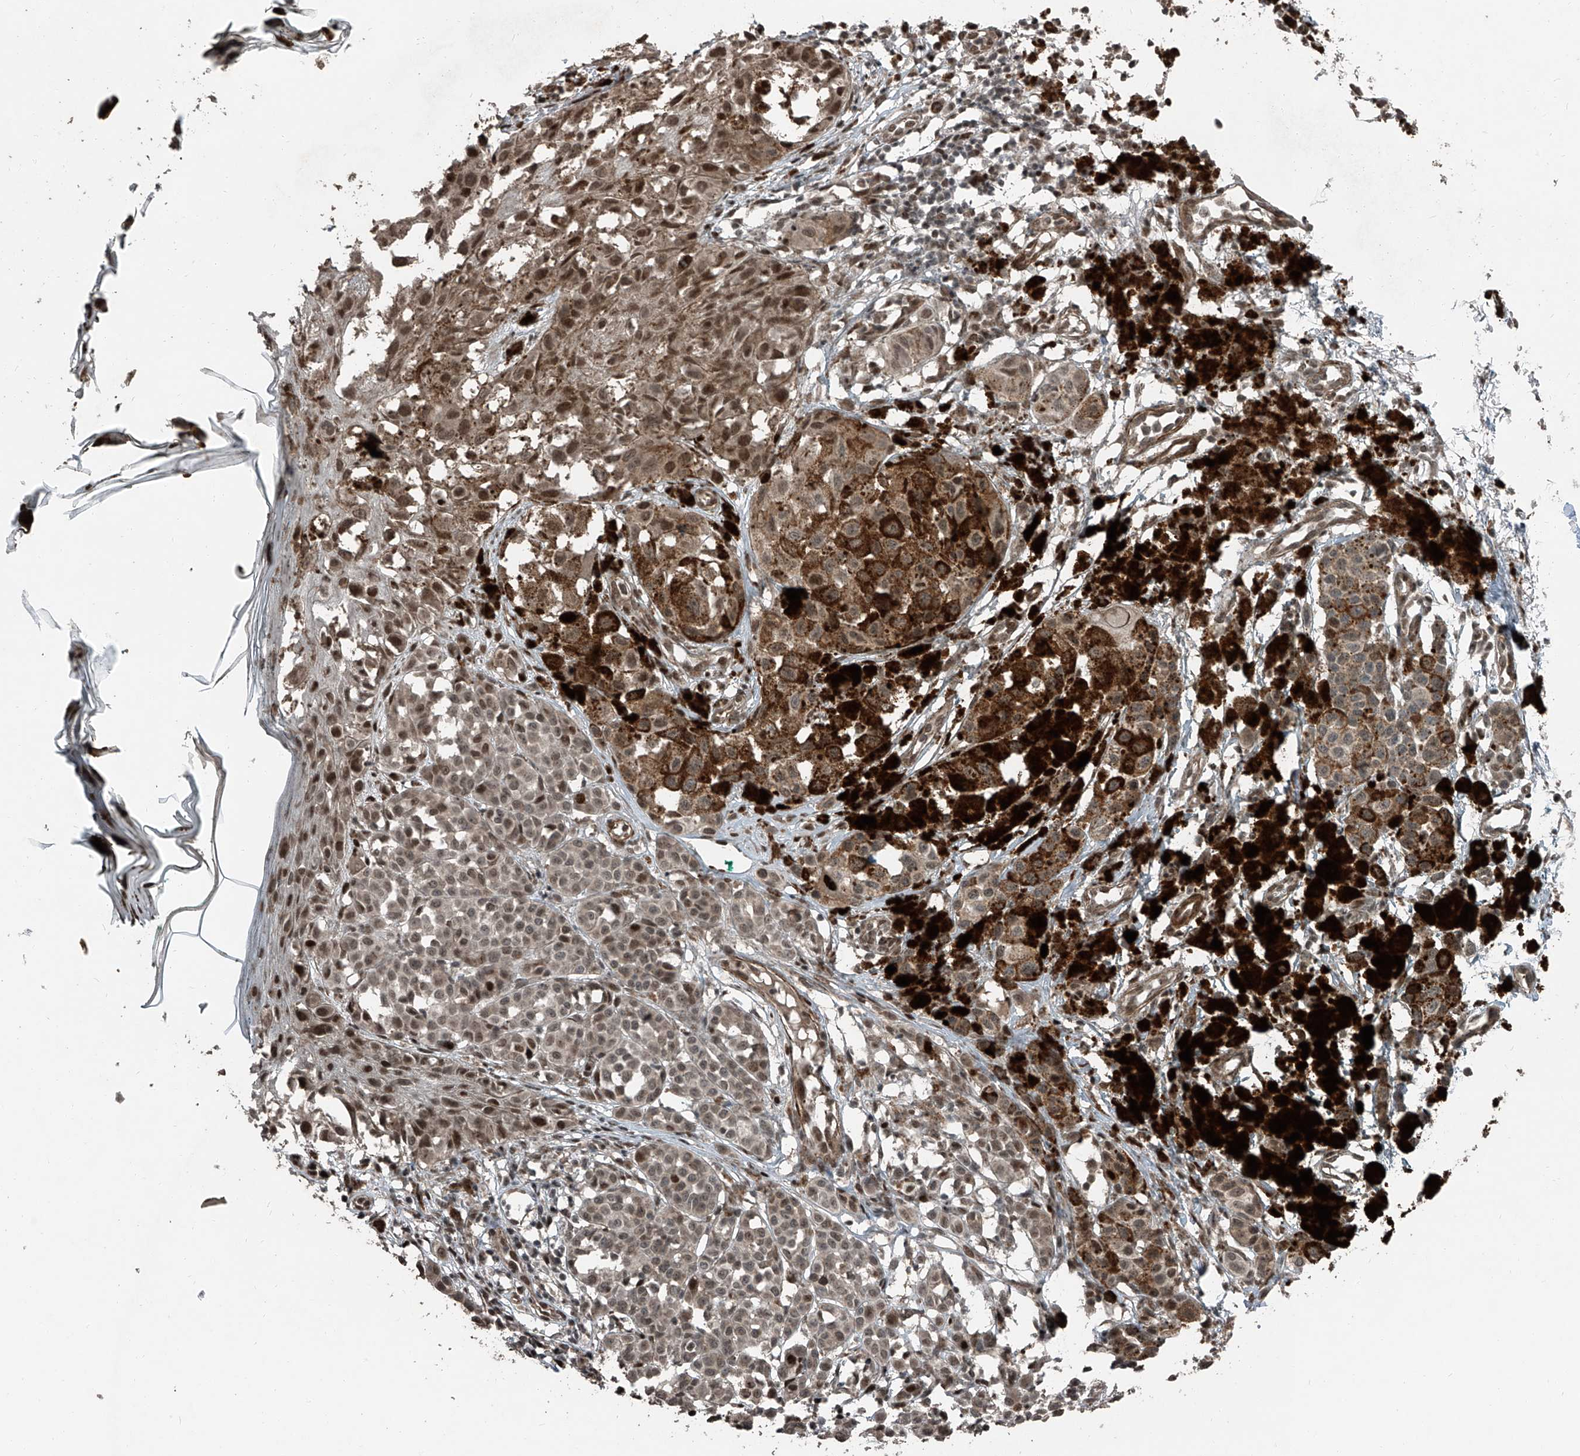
{"staining": {"intensity": "strong", "quantity": "25%-75%", "location": "cytoplasmic/membranous,nuclear"}, "tissue": "melanoma", "cell_type": "Tumor cells", "image_type": "cancer", "snomed": [{"axis": "morphology", "description": "Malignant melanoma, NOS"}, {"axis": "topography", "description": "Skin of leg"}], "caption": "A micrograph showing strong cytoplasmic/membranous and nuclear expression in about 25%-75% of tumor cells in melanoma, as visualized by brown immunohistochemical staining.", "gene": "ZNF570", "patient": {"sex": "female", "age": 72}}